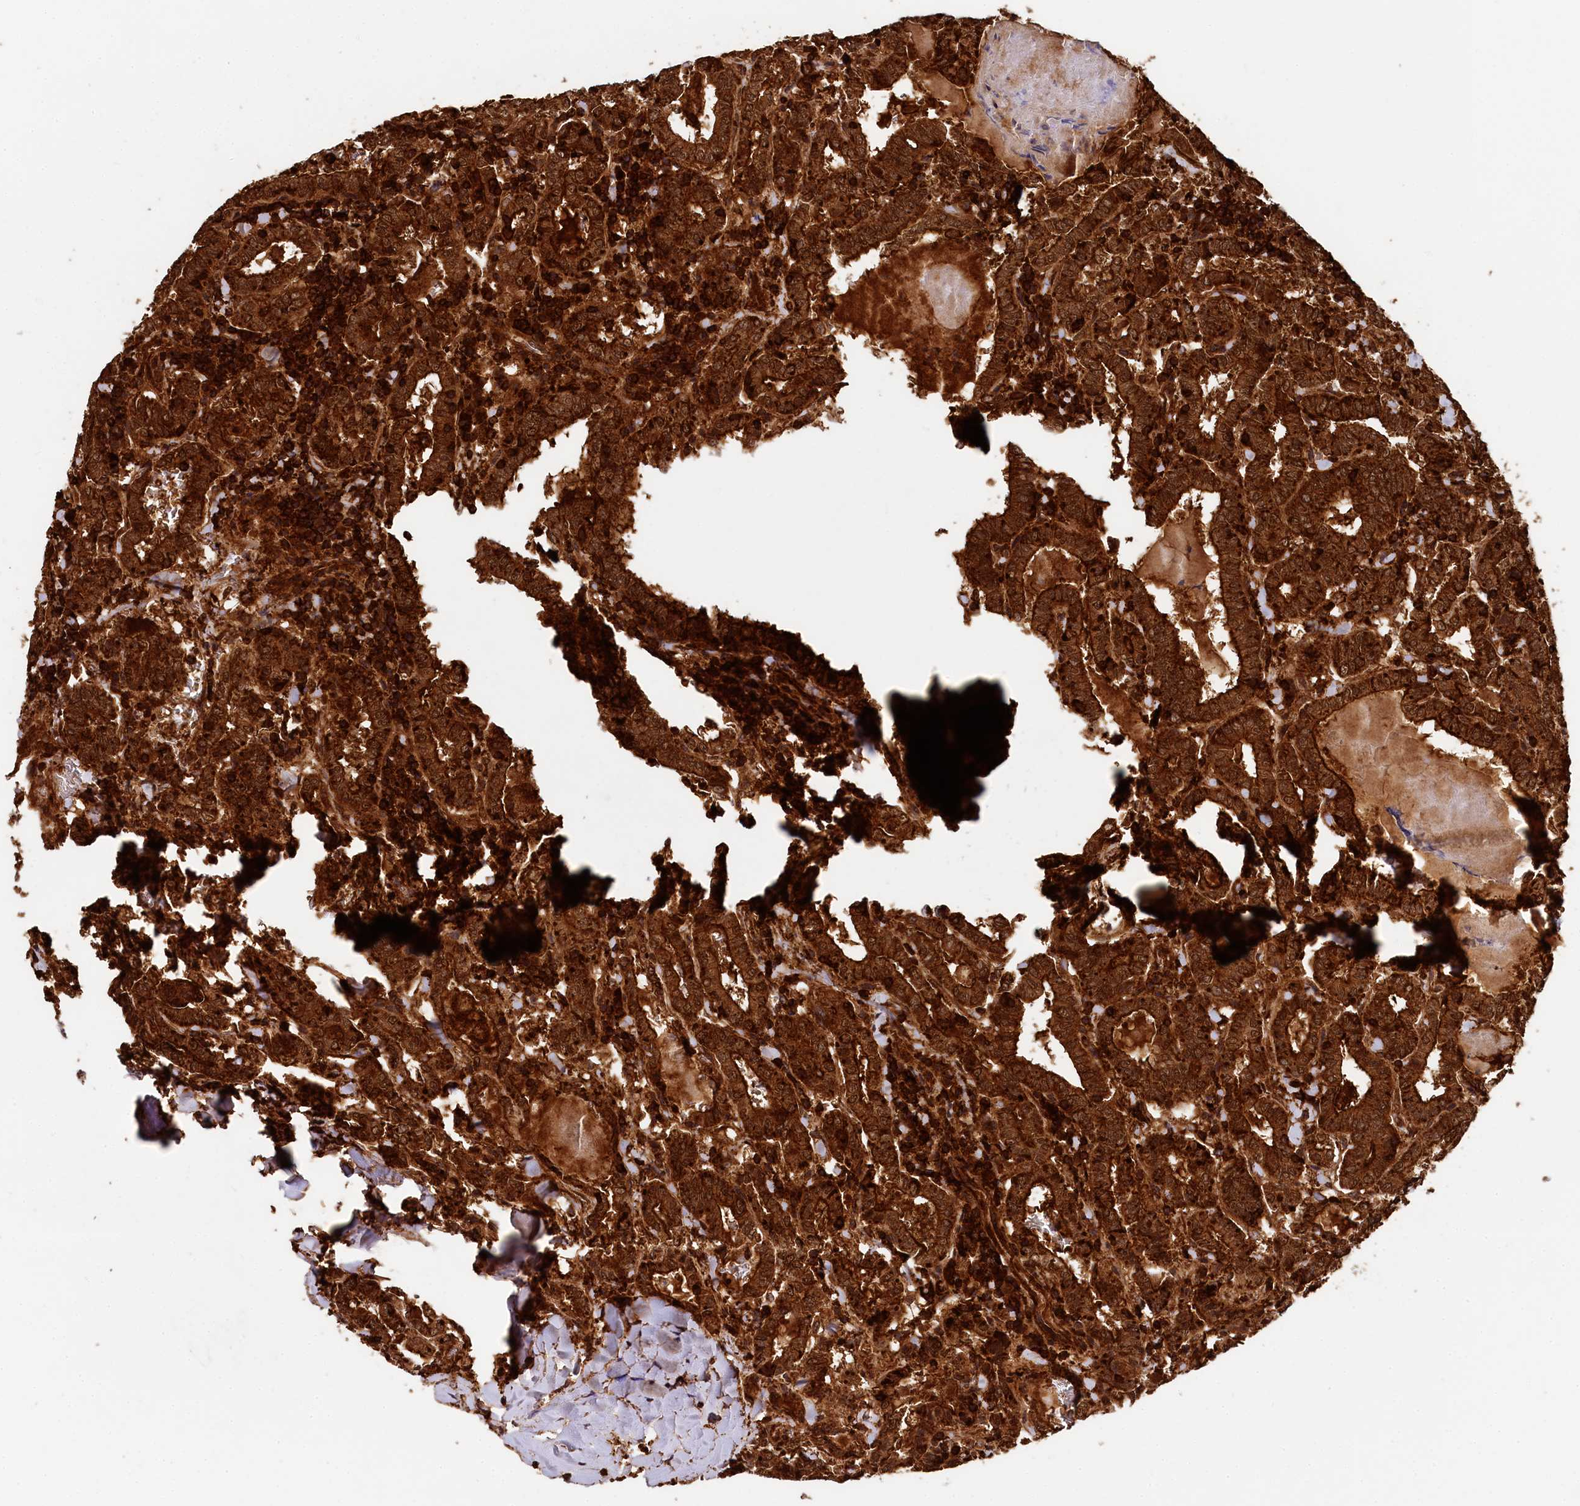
{"staining": {"intensity": "strong", "quantity": ">75%", "location": "cytoplasmic/membranous"}, "tissue": "thyroid cancer", "cell_type": "Tumor cells", "image_type": "cancer", "snomed": [{"axis": "morphology", "description": "Papillary adenocarcinoma, NOS"}, {"axis": "topography", "description": "Thyroid gland"}], "caption": "A brown stain labels strong cytoplasmic/membranous expression of a protein in human thyroid cancer (papillary adenocarcinoma) tumor cells.", "gene": "STUB1", "patient": {"sex": "female", "age": 72}}